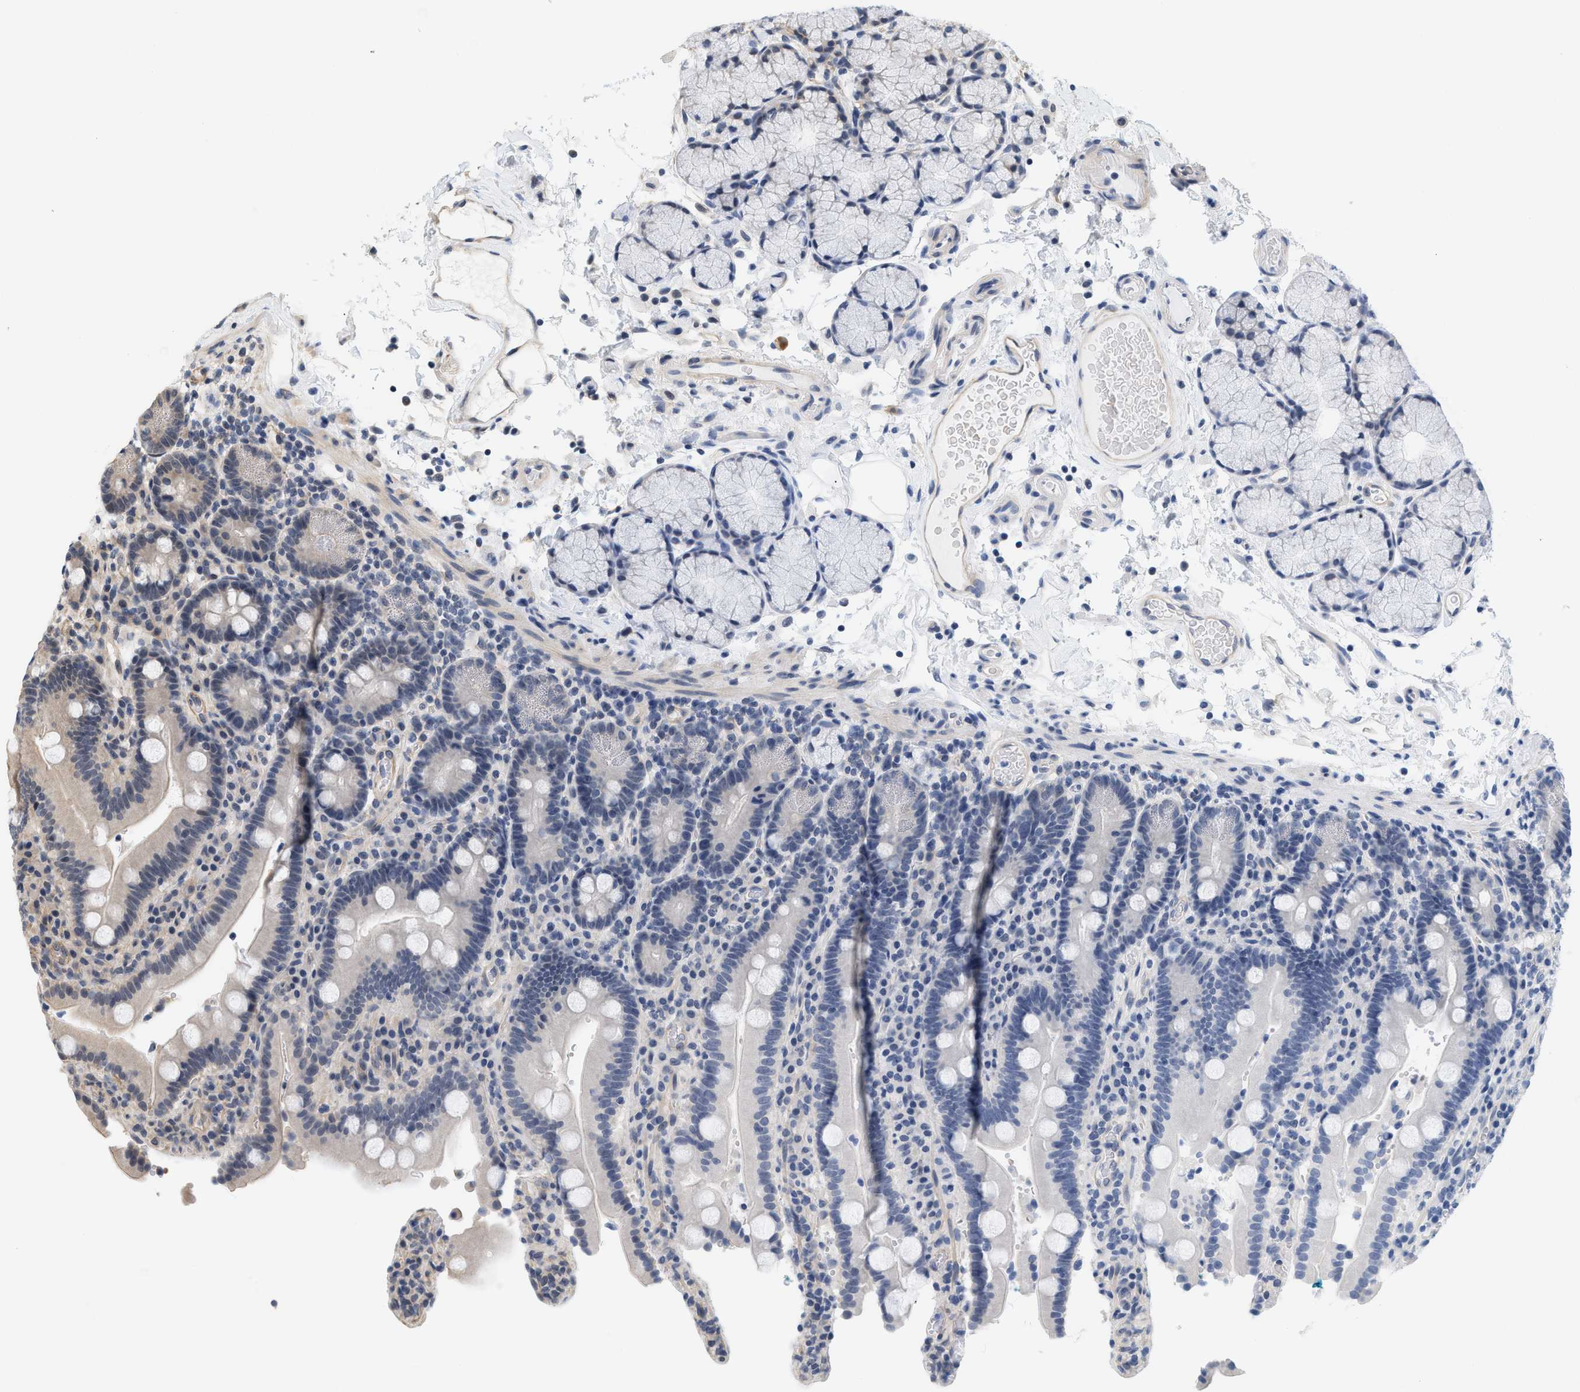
{"staining": {"intensity": "negative", "quantity": "none", "location": "none"}, "tissue": "duodenum", "cell_type": "Glandular cells", "image_type": "normal", "snomed": [{"axis": "morphology", "description": "Normal tissue, NOS"}, {"axis": "topography", "description": "Small intestine, NOS"}], "caption": "IHC image of unremarkable duodenum: human duodenum stained with DAB (3,3'-diaminobenzidine) demonstrates no significant protein staining in glandular cells.", "gene": "GPRASP2", "patient": {"sex": "female", "age": 71}}